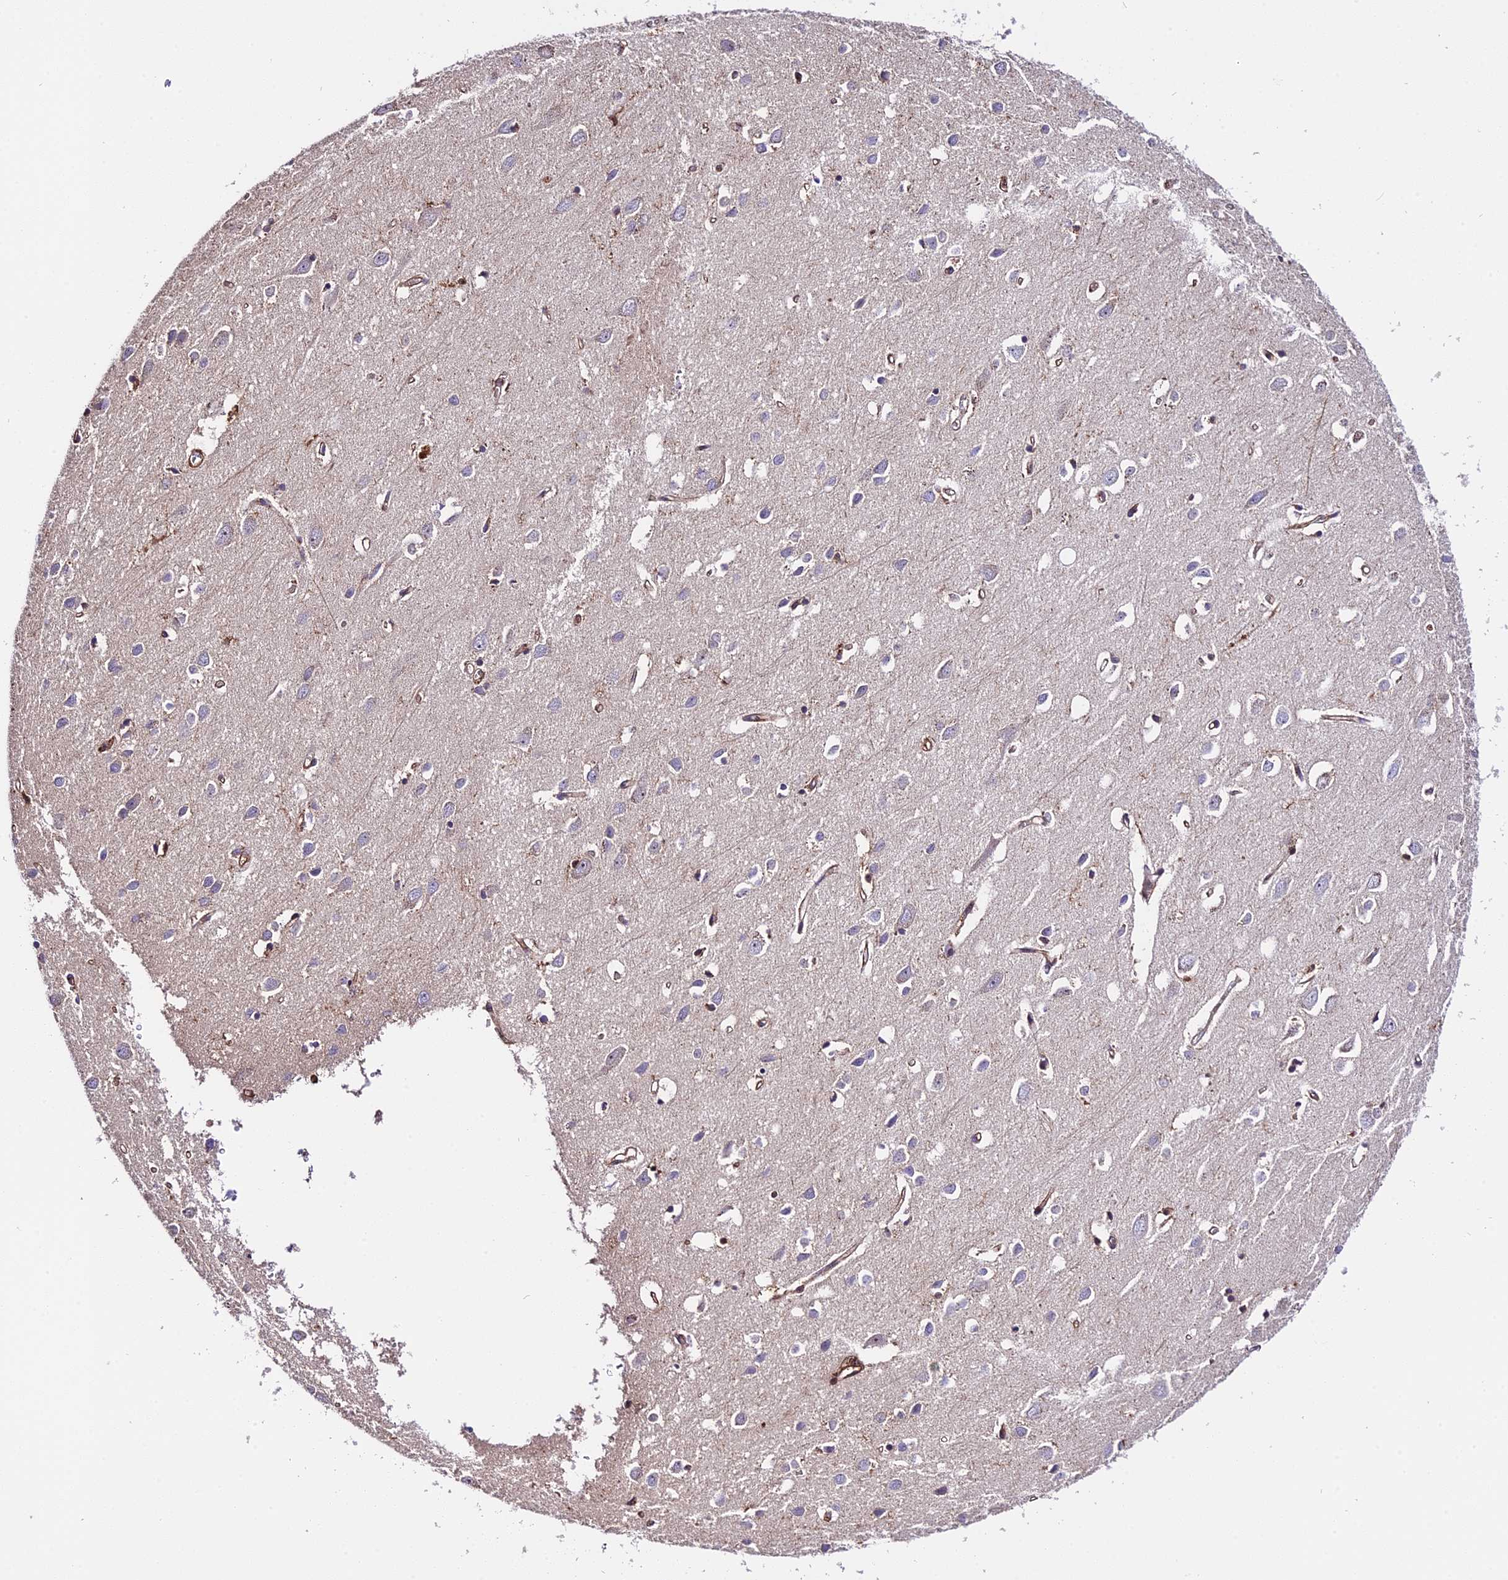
{"staining": {"intensity": "weak", "quantity": ">75%", "location": "cytoplasmic/membranous"}, "tissue": "cerebral cortex", "cell_type": "Endothelial cells", "image_type": "normal", "snomed": [{"axis": "morphology", "description": "Normal tissue, NOS"}, {"axis": "topography", "description": "Cerebral cortex"}], "caption": "The immunohistochemical stain highlights weak cytoplasmic/membranous positivity in endothelial cells of normal cerebral cortex.", "gene": "HERPUD1", "patient": {"sex": "female", "age": 64}}